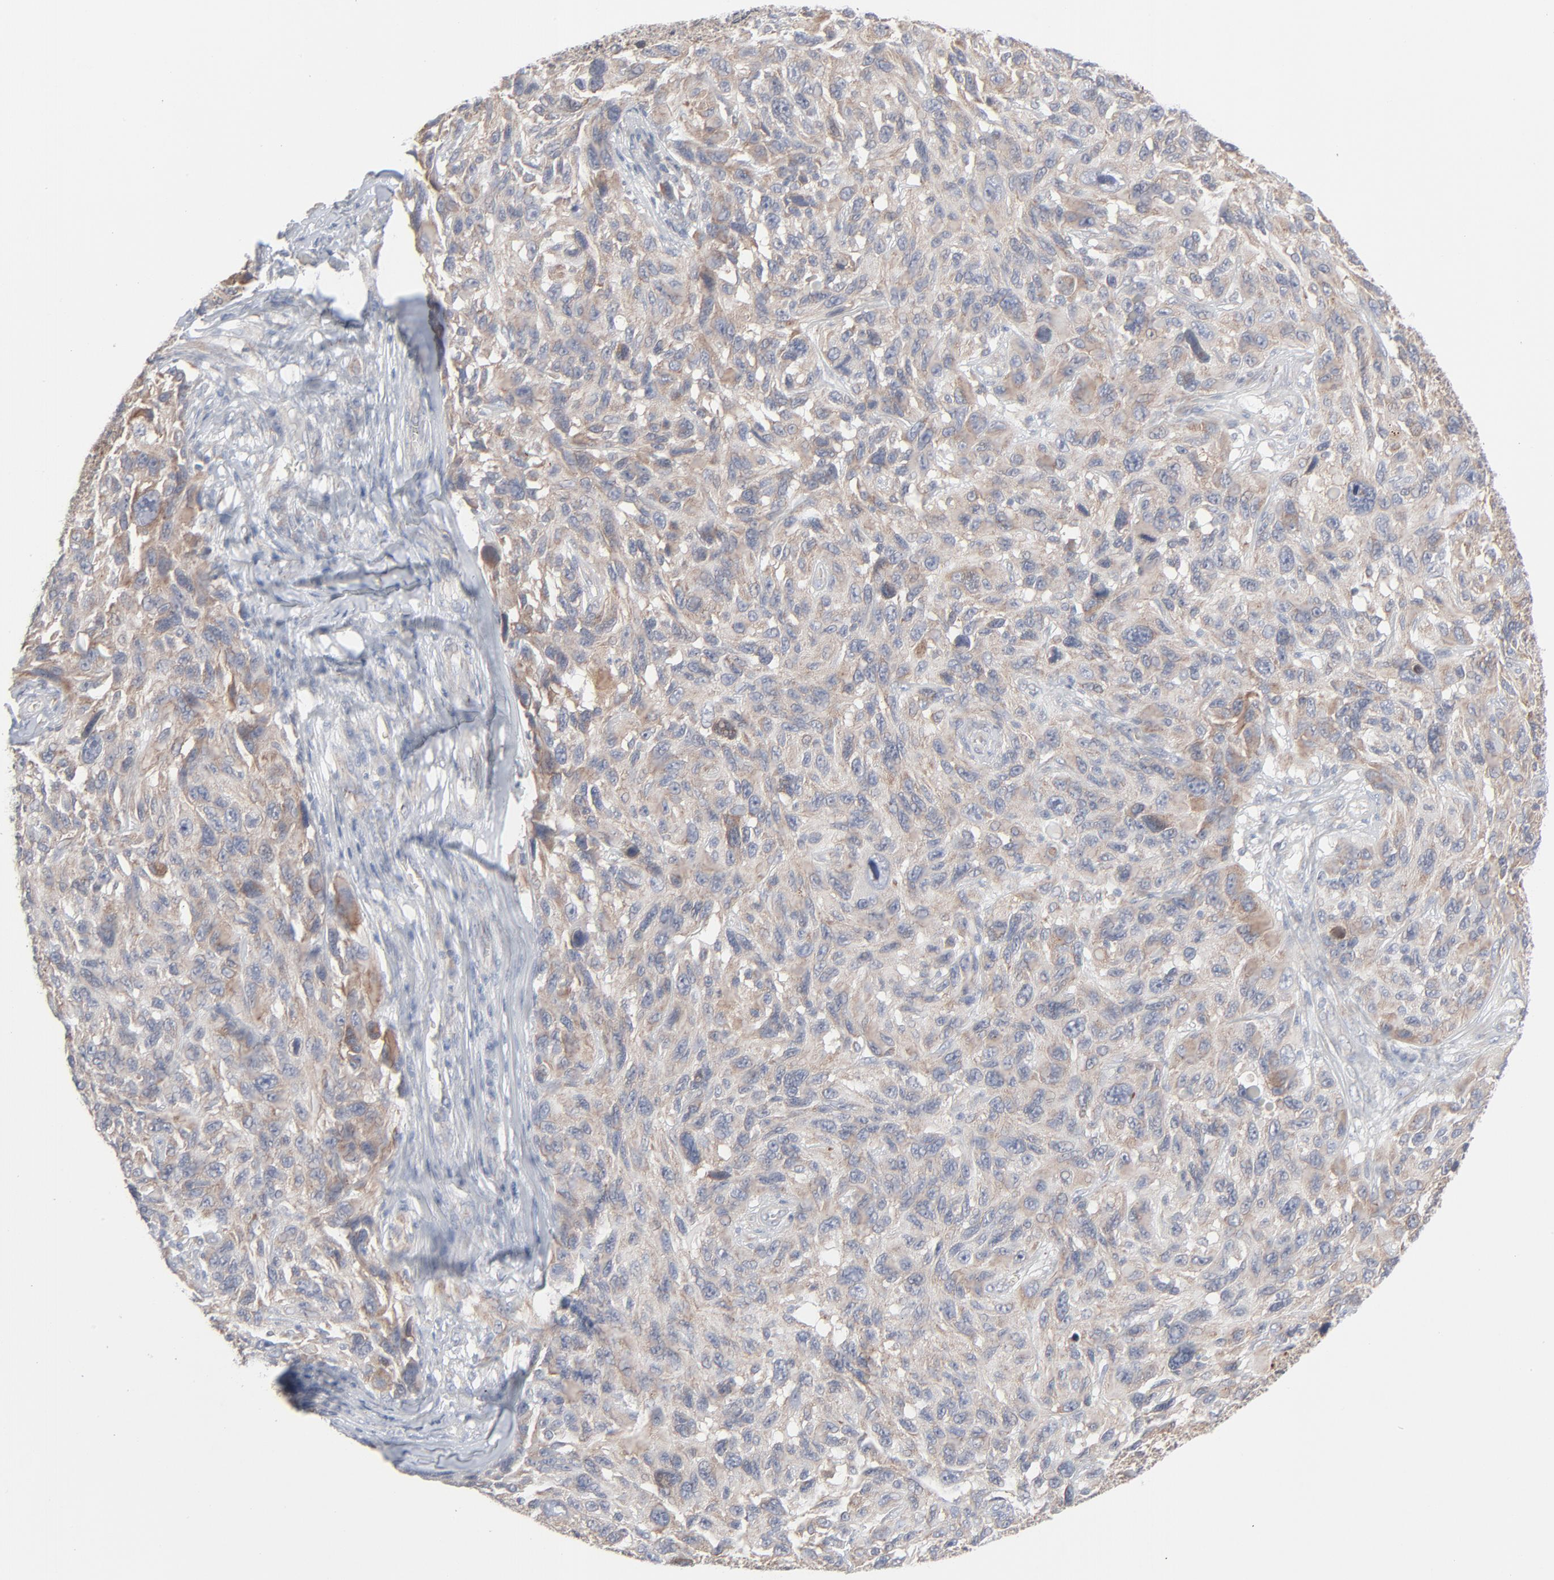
{"staining": {"intensity": "moderate", "quantity": ">75%", "location": "cytoplasmic/membranous"}, "tissue": "melanoma", "cell_type": "Tumor cells", "image_type": "cancer", "snomed": [{"axis": "morphology", "description": "Malignant melanoma, NOS"}, {"axis": "topography", "description": "Skin"}], "caption": "Immunohistochemistry image of neoplastic tissue: human malignant melanoma stained using IHC reveals medium levels of moderate protein expression localized specifically in the cytoplasmic/membranous of tumor cells, appearing as a cytoplasmic/membranous brown color.", "gene": "KDSR", "patient": {"sex": "male", "age": 53}}